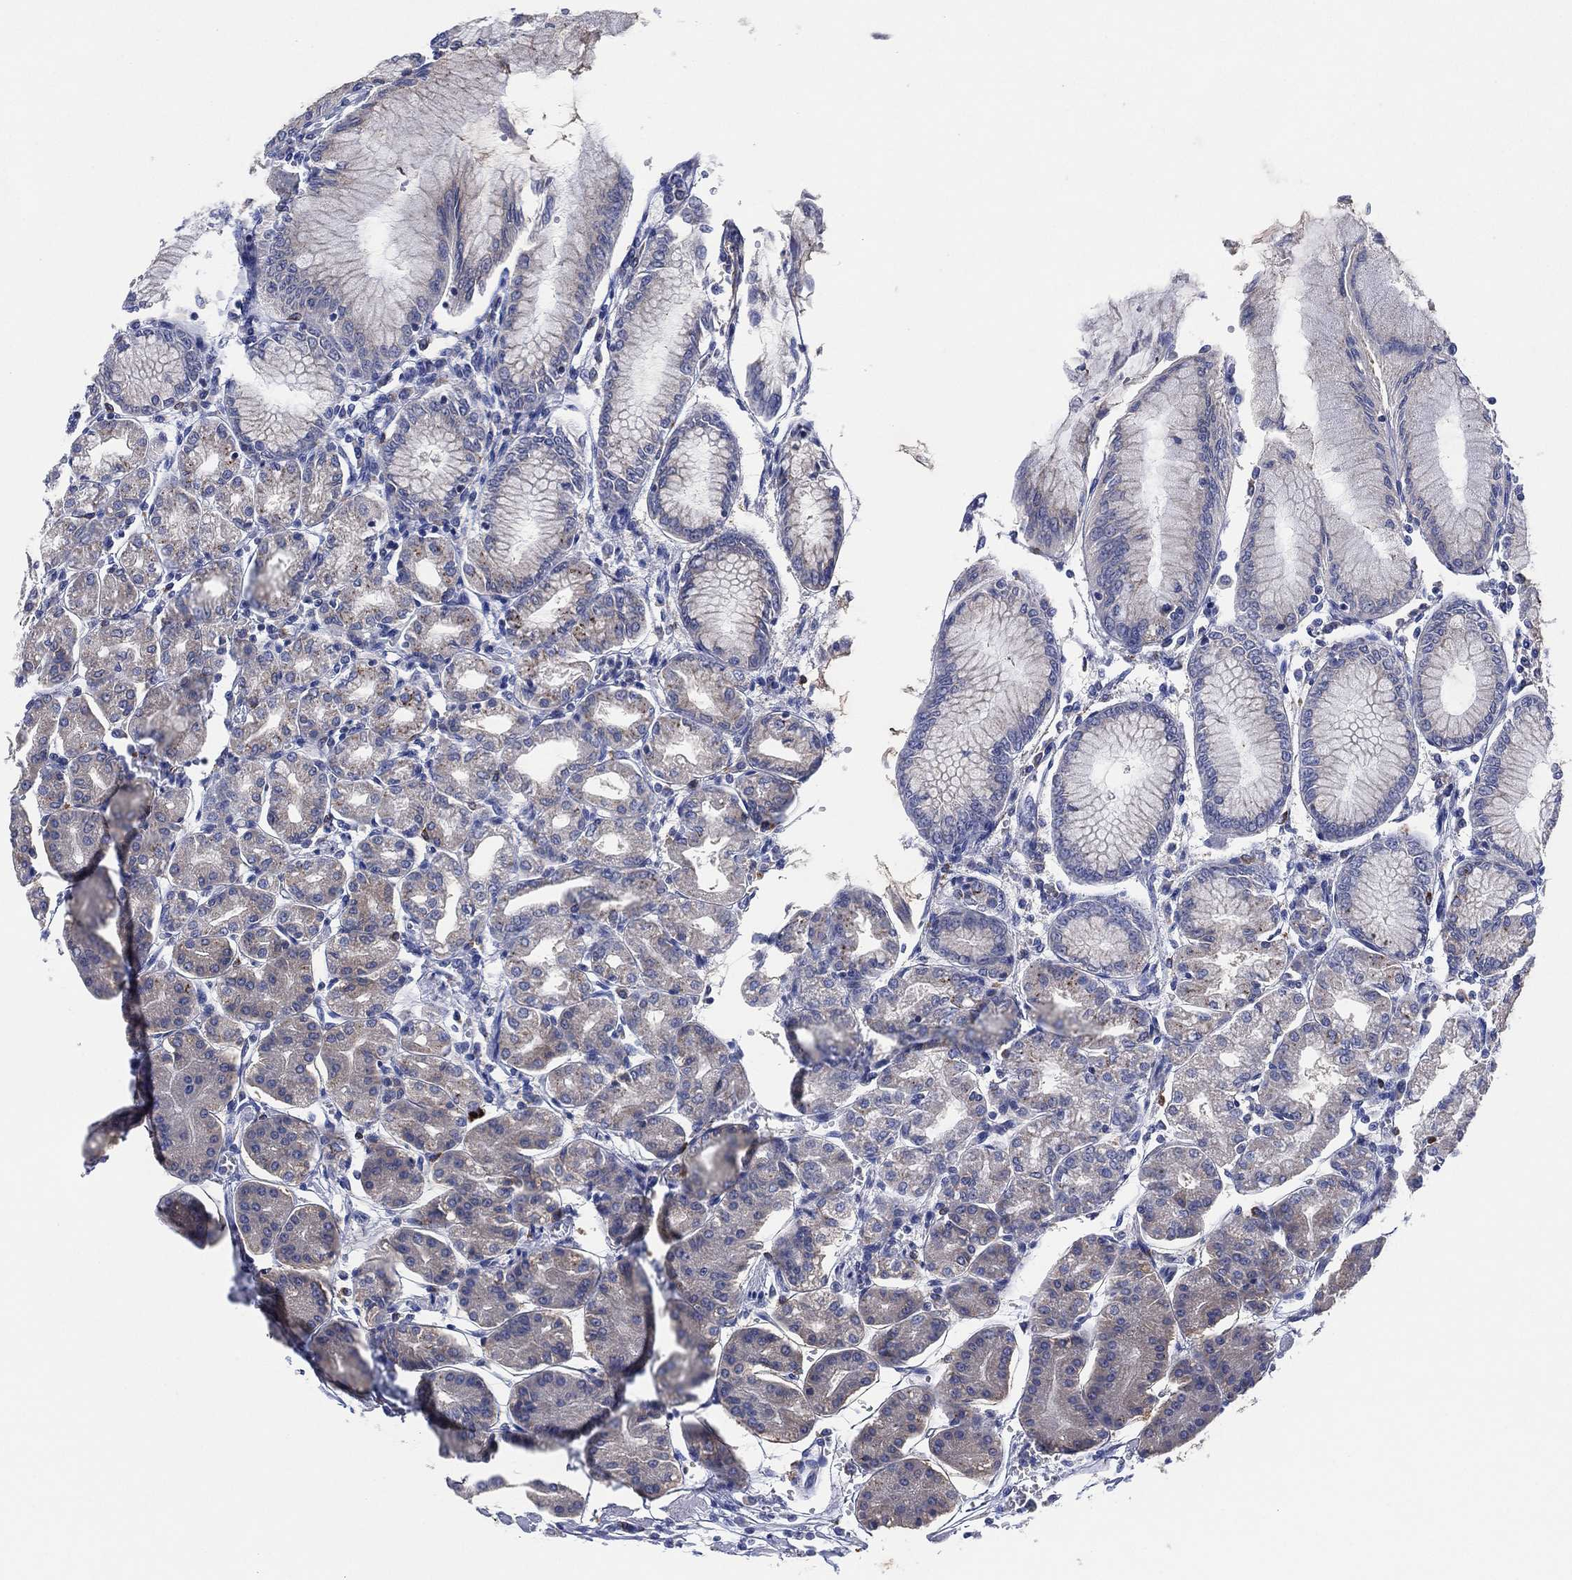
{"staining": {"intensity": "negative", "quantity": "none", "location": "none"}, "tissue": "stomach", "cell_type": "Glandular cells", "image_type": "normal", "snomed": [{"axis": "morphology", "description": "Normal tissue, NOS"}, {"axis": "topography", "description": "Skeletal muscle"}, {"axis": "topography", "description": "Stomach"}], "caption": "A photomicrograph of stomach stained for a protein shows no brown staining in glandular cells. (DAB IHC with hematoxylin counter stain).", "gene": "GALNS", "patient": {"sex": "female", "age": 57}}